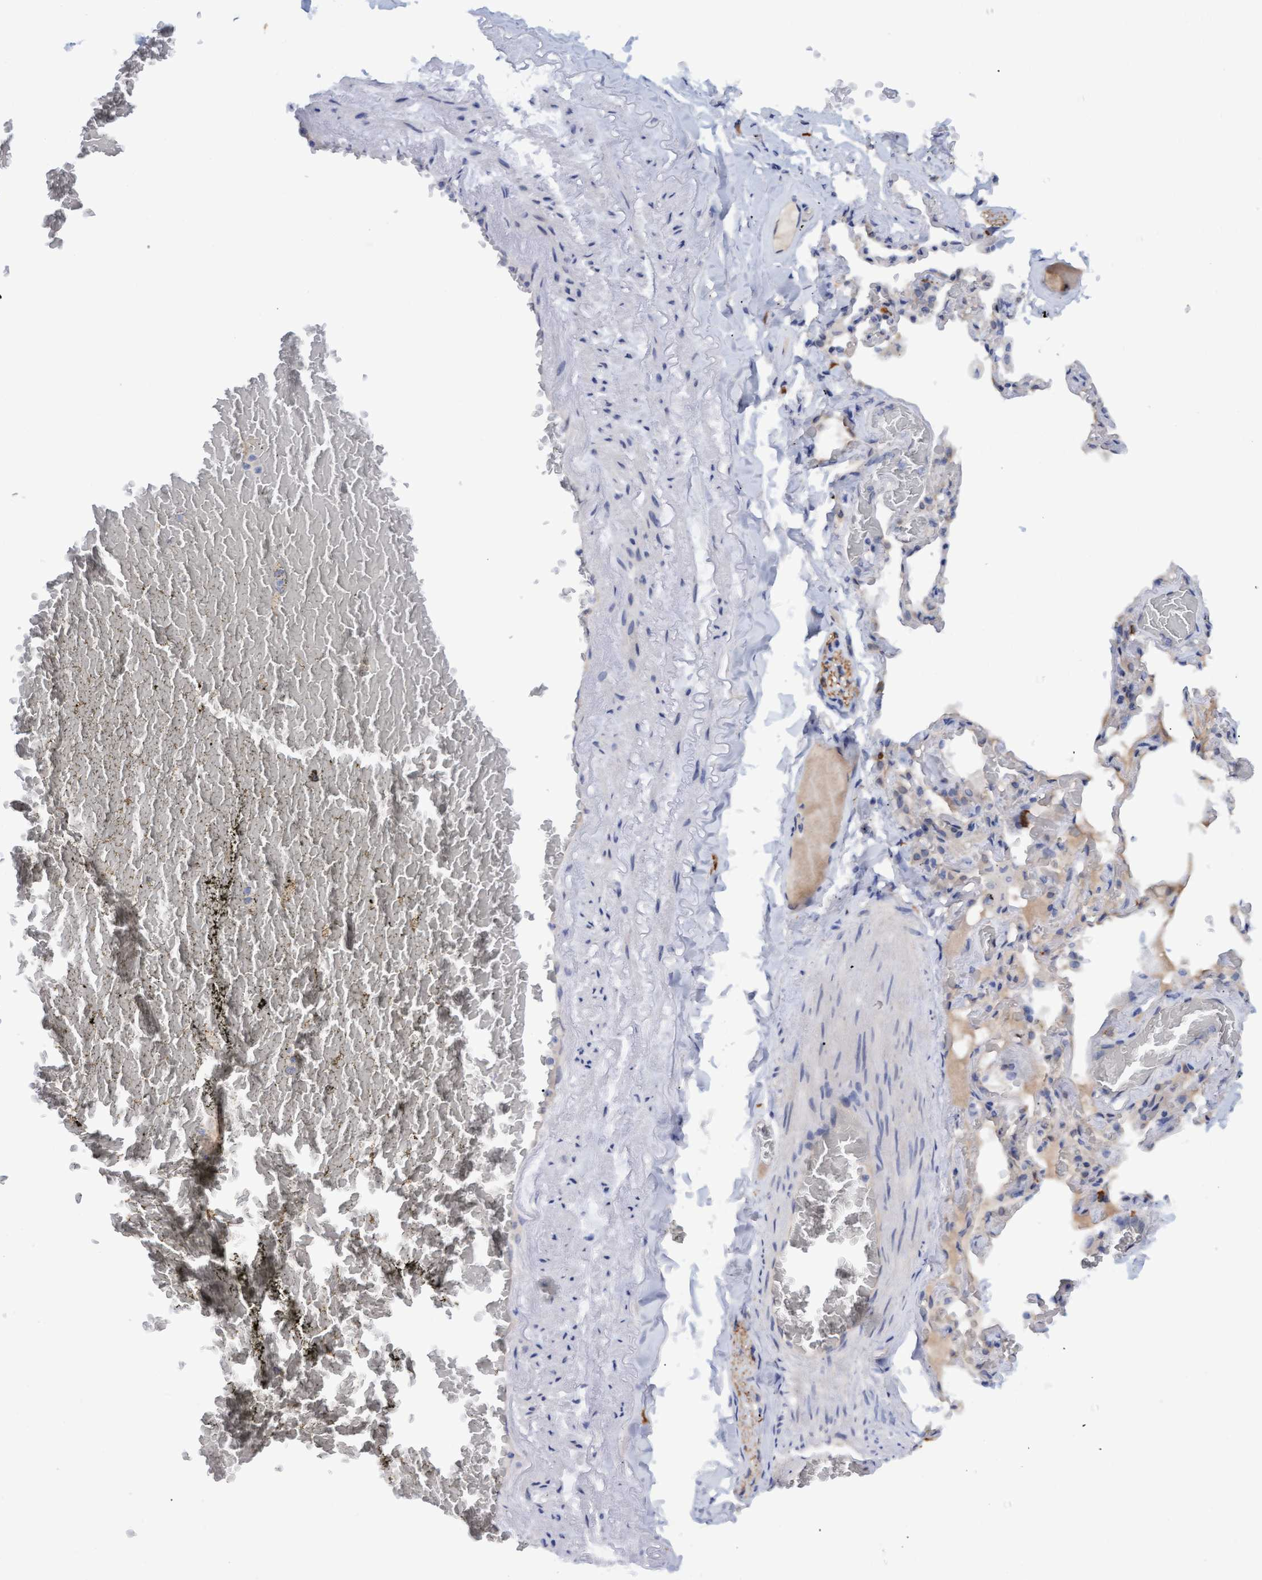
{"staining": {"intensity": "negative", "quantity": "none", "location": "none"}, "tissue": "adipose tissue", "cell_type": "Adipocytes", "image_type": "normal", "snomed": [{"axis": "morphology", "description": "Normal tissue, NOS"}, {"axis": "topography", "description": "Cartilage tissue"}, {"axis": "topography", "description": "Lung"}], "caption": "Adipocytes show no significant protein expression in benign adipose tissue. (Brightfield microscopy of DAB (3,3'-diaminobenzidine) IHC at high magnification).", "gene": "STXBP1", "patient": {"sex": "female", "age": 77}}